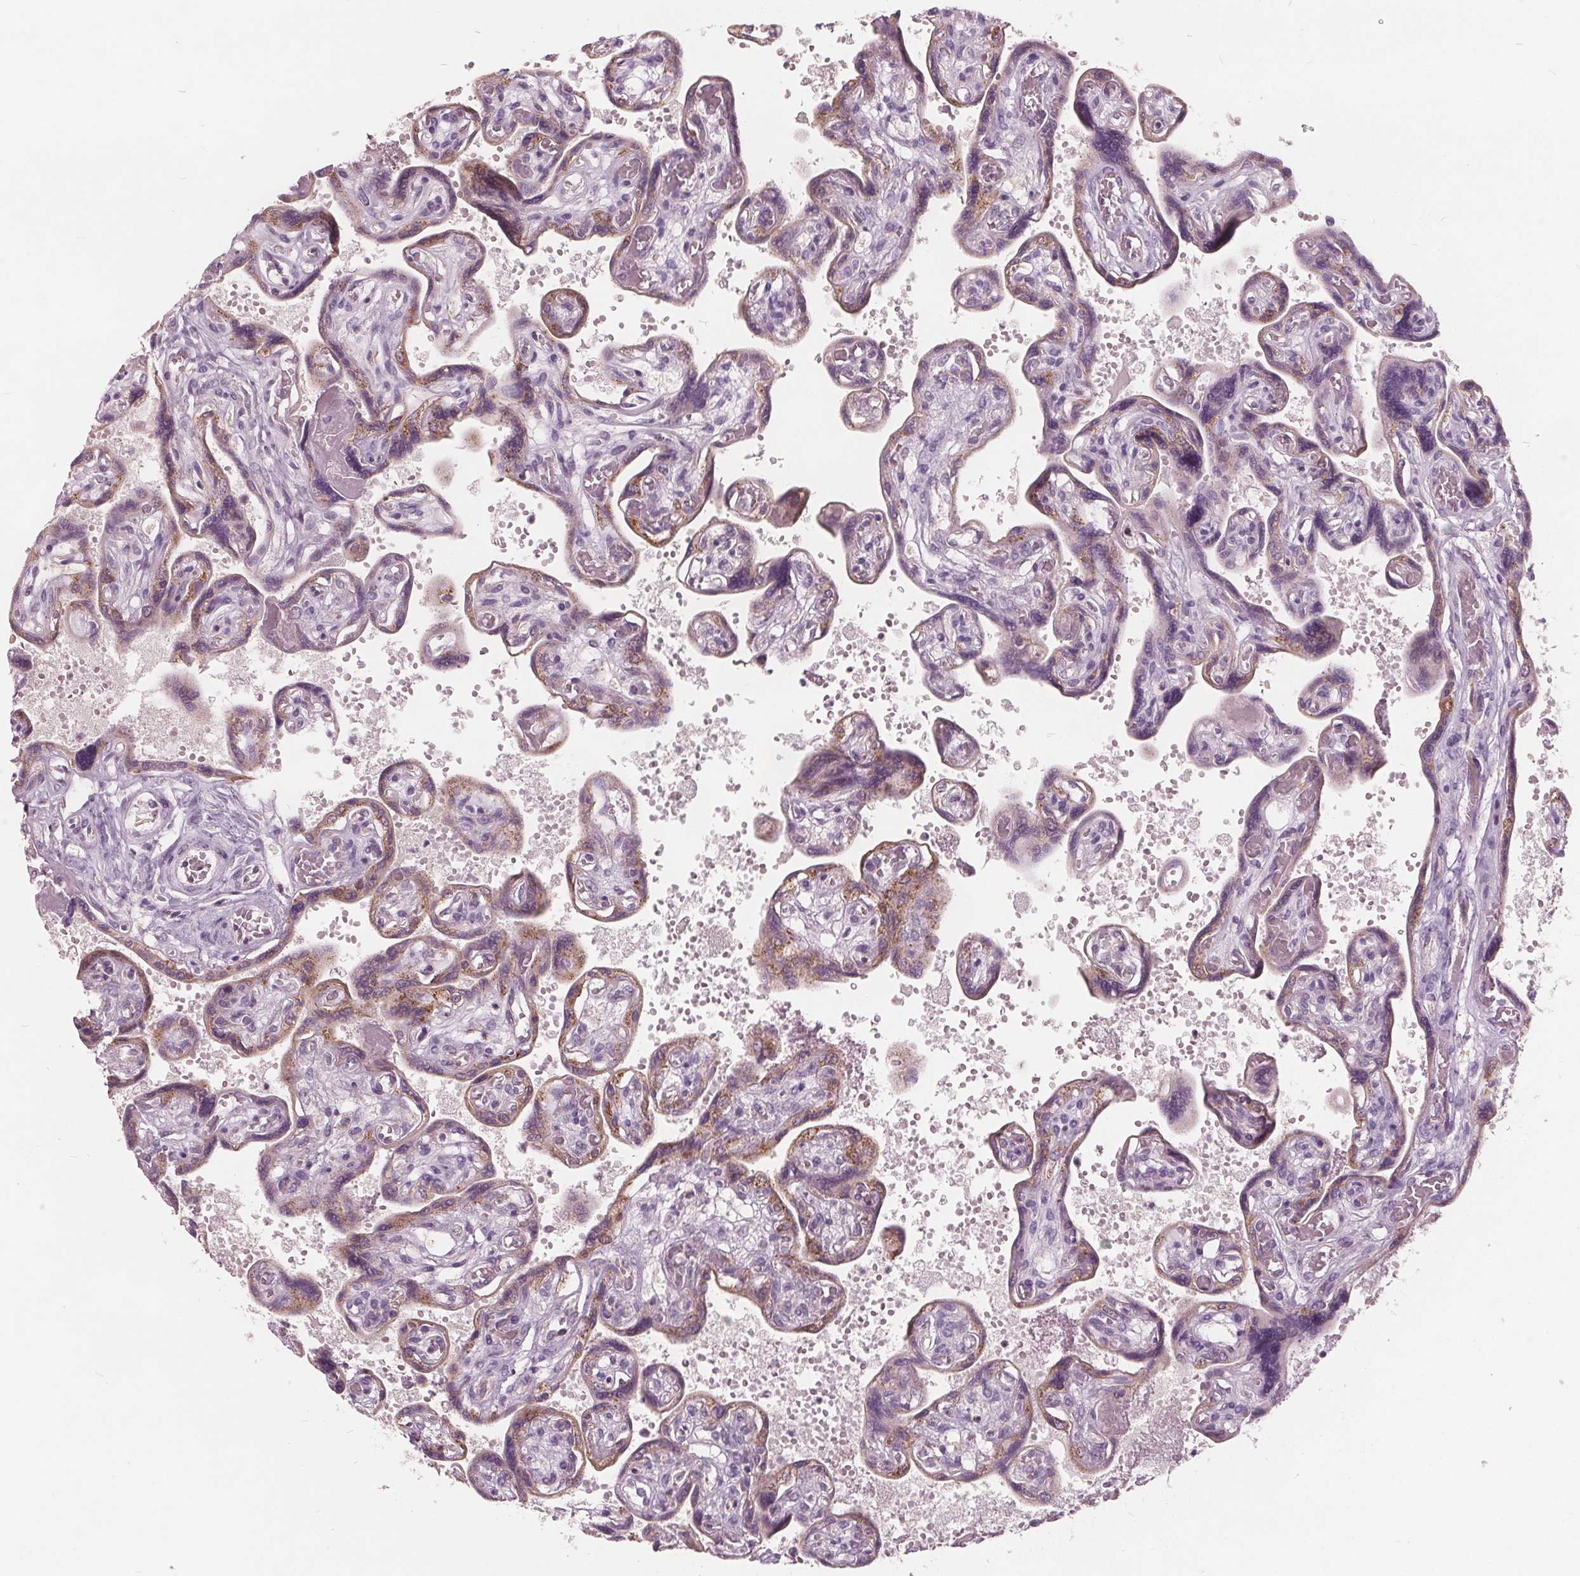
{"staining": {"intensity": "negative", "quantity": "none", "location": "none"}, "tissue": "placenta", "cell_type": "Decidual cells", "image_type": "normal", "snomed": [{"axis": "morphology", "description": "Normal tissue, NOS"}, {"axis": "topography", "description": "Placenta"}], "caption": "This is a photomicrograph of immunohistochemistry staining of normal placenta, which shows no expression in decidual cells. Brightfield microscopy of immunohistochemistry (IHC) stained with DAB (3,3'-diaminobenzidine) (brown) and hematoxylin (blue), captured at high magnification.", "gene": "ECI2", "patient": {"sex": "female", "age": 32}}